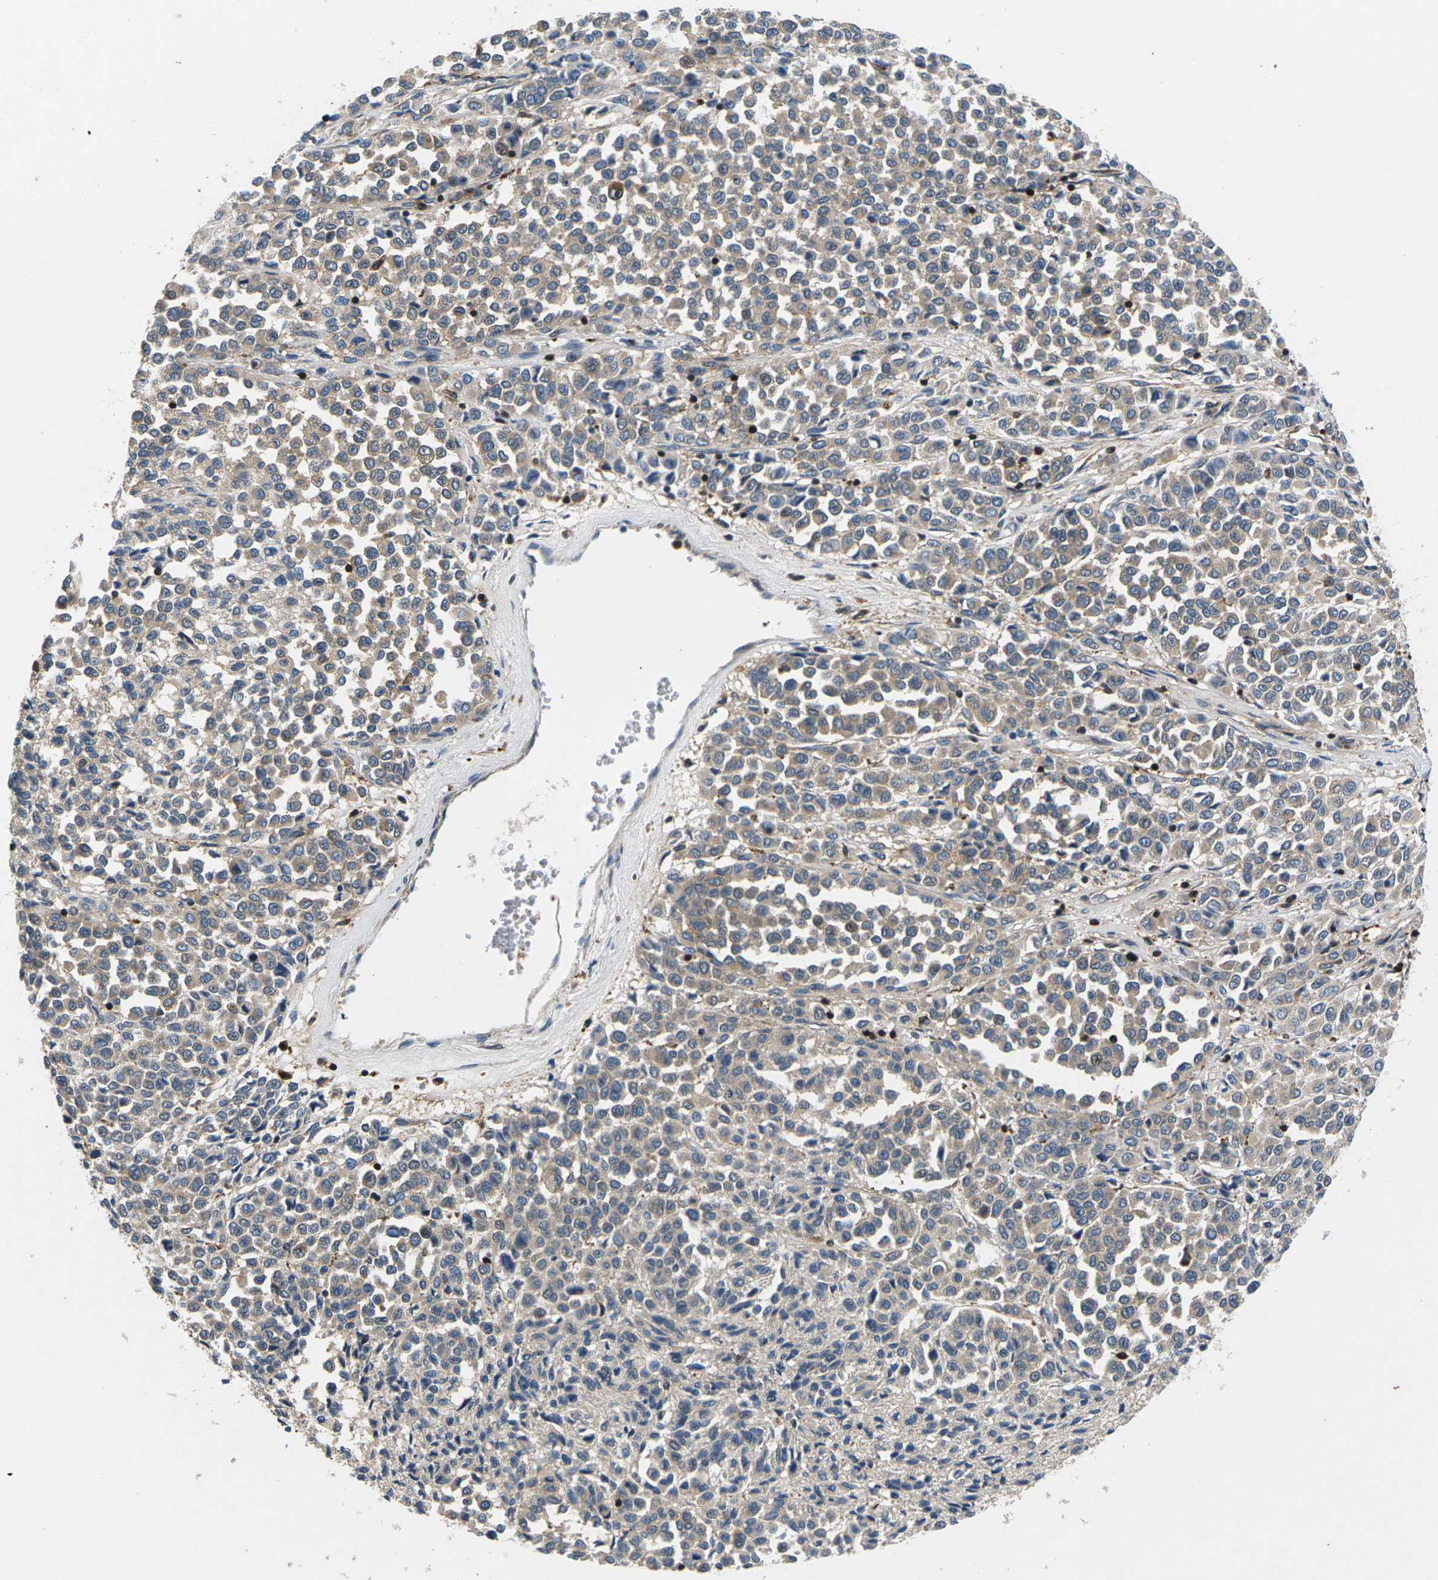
{"staining": {"intensity": "weak", "quantity": ">75%", "location": "cytoplasmic/membranous"}, "tissue": "melanoma", "cell_type": "Tumor cells", "image_type": "cancer", "snomed": [{"axis": "morphology", "description": "Malignant melanoma, Metastatic site"}, {"axis": "topography", "description": "Pancreas"}], "caption": "Protein staining shows weak cytoplasmic/membranous positivity in about >75% of tumor cells in melanoma.", "gene": "PLCE1", "patient": {"sex": "female", "age": 30}}